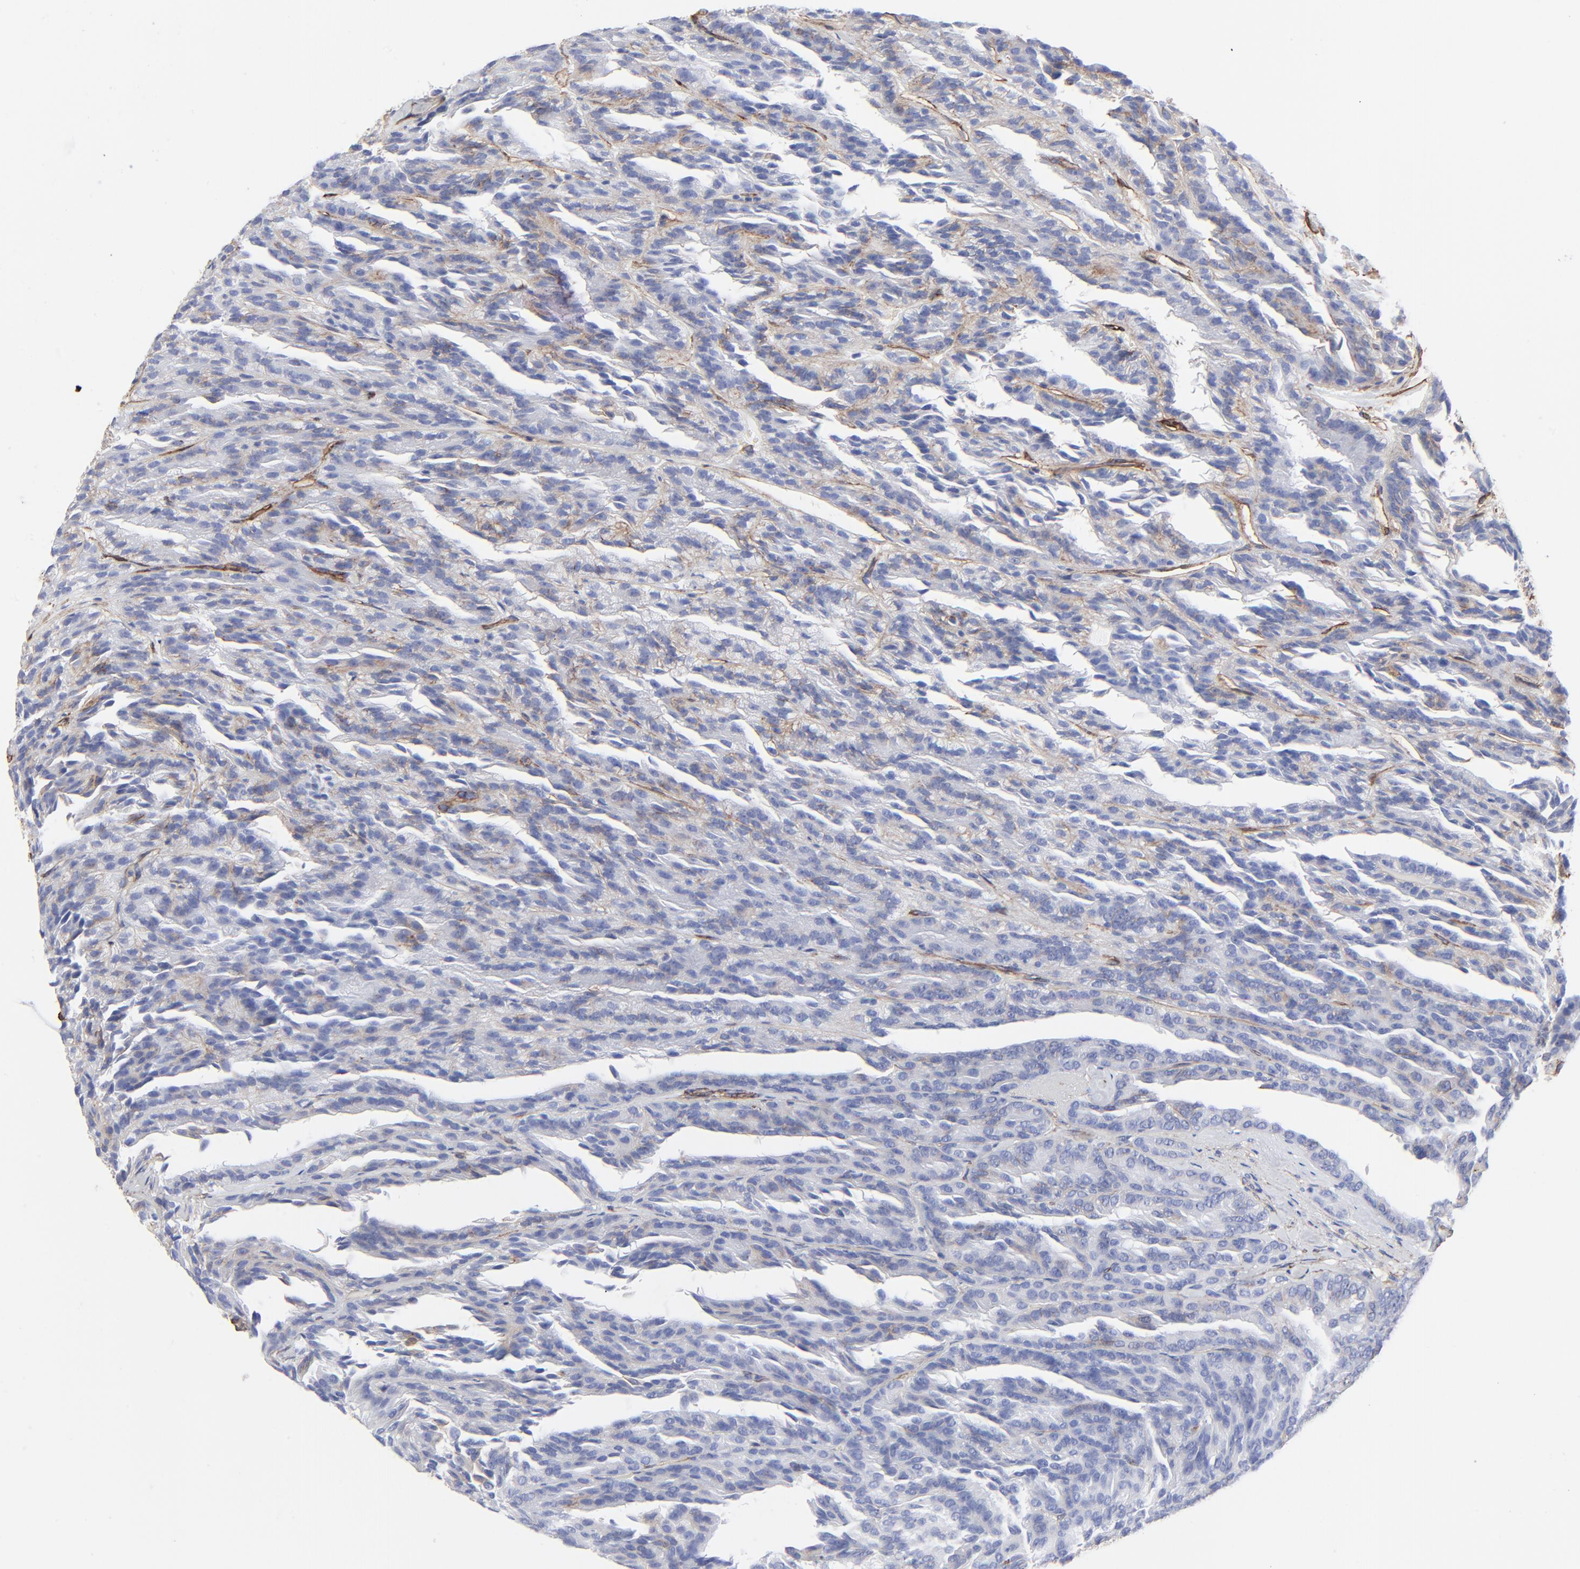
{"staining": {"intensity": "negative", "quantity": "none", "location": "none"}, "tissue": "renal cancer", "cell_type": "Tumor cells", "image_type": "cancer", "snomed": [{"axis": "morphology", "description": "Adenocarcinoma, NOS"}, {"axis": "topography", "description": "Kidney"}], "caption": "There is no significant staining in tumor cells of renal cancer (adenocarcinoma).", "gene": "CAV1", "patient": {"sex": "male", "age": 46}}